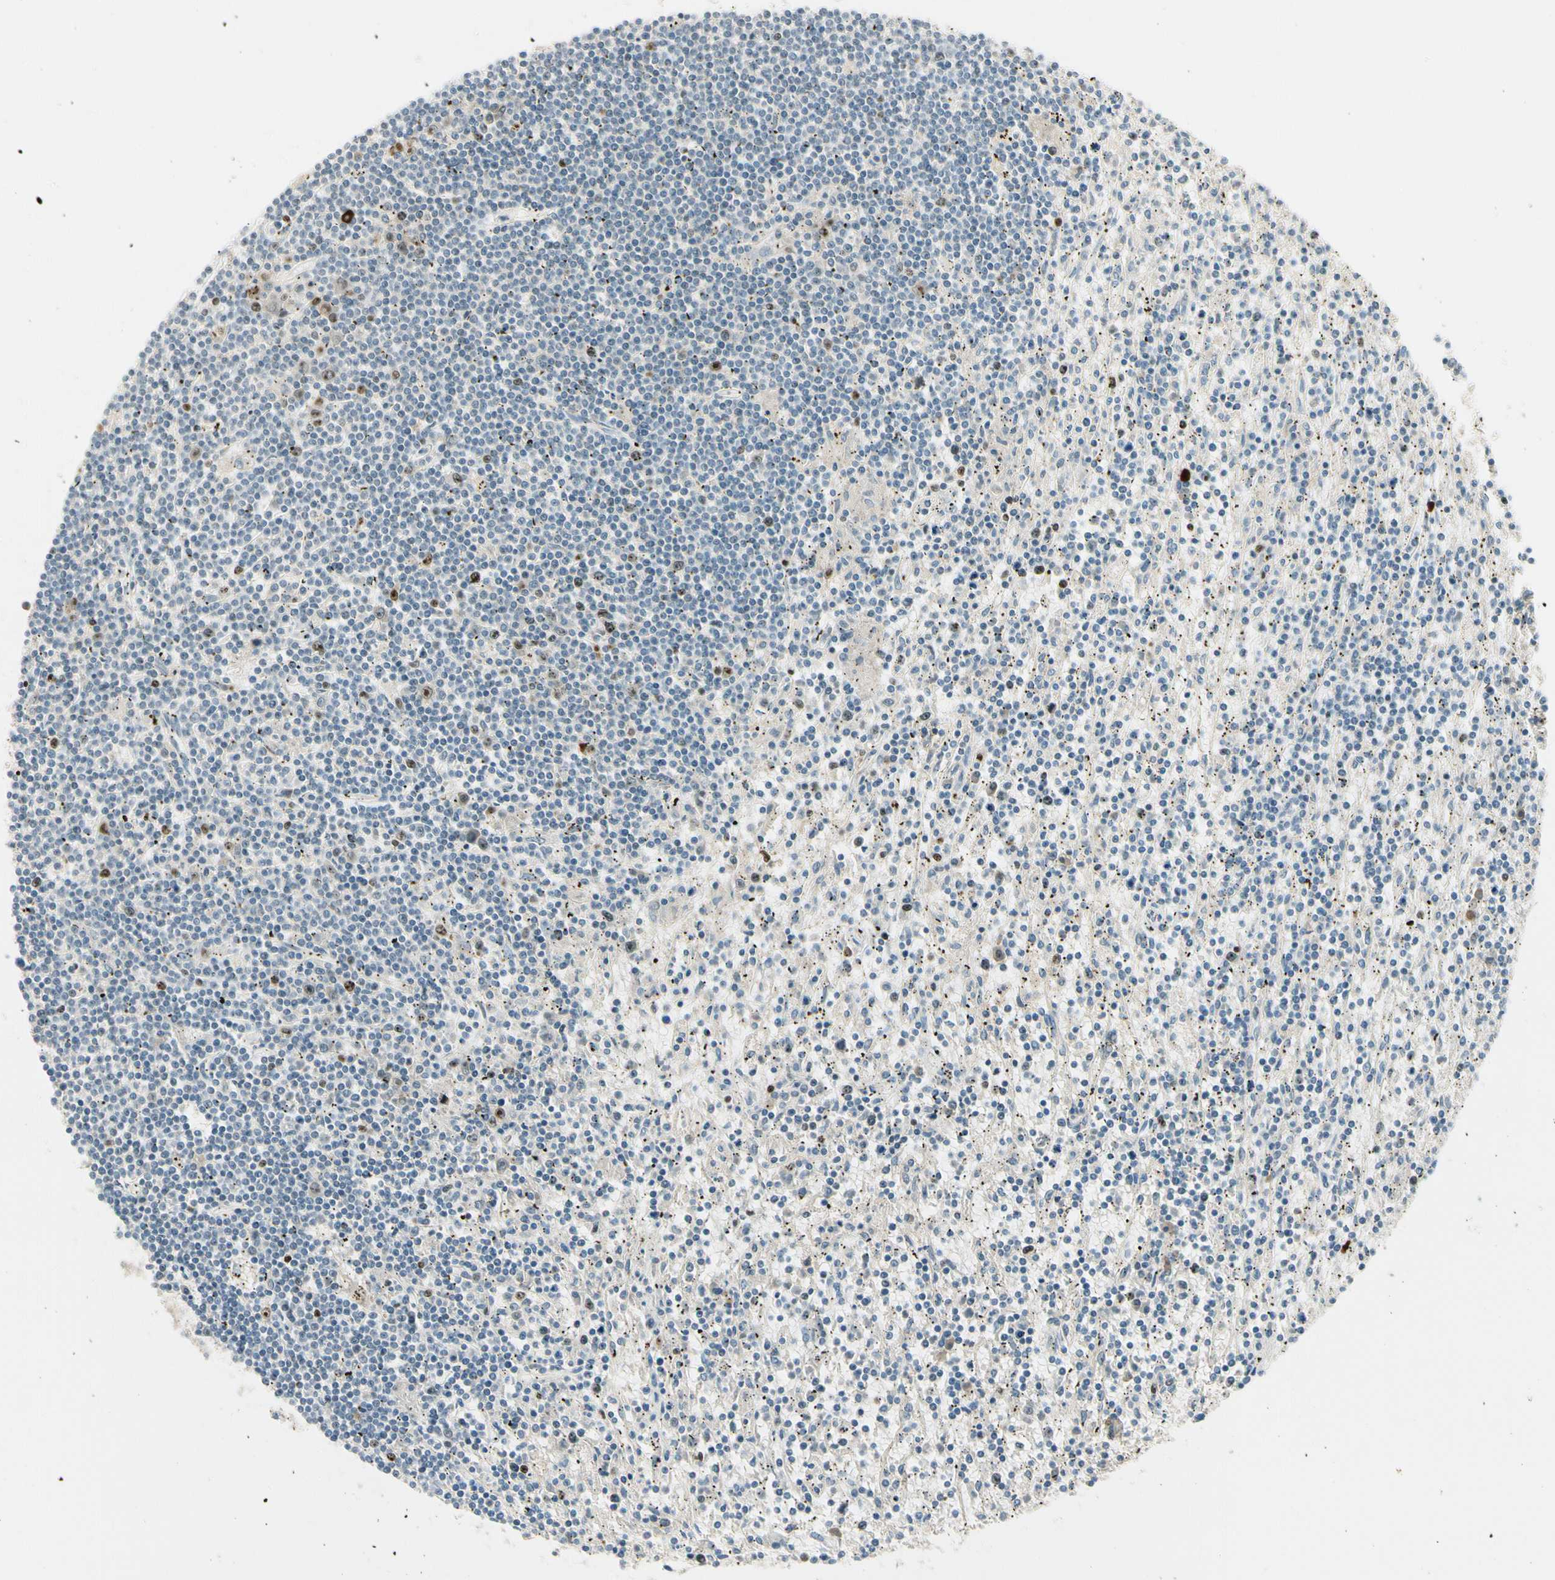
{"staining": {"intensity": "moderate", "quantity": "<25%", "location": "nuclear"}, "tissue": "lymphoma", "cell_type": "Tumor cells", "image_type": "cancer", "snomed": [{"axis": "morphology", "description": "Malignant lymphoma, non-Hodgkin's type, Low grade"}, {"axis": "topography", "description": "Spleen"}], "caption": "A histopathology image showing moderate nuclear staining in approximately <25% of tumor cells in lymphoma, as visualized by brown immunohistochemical staining.", "gene": "PITX1", "patient": {"sex": "male", "age": 76}}